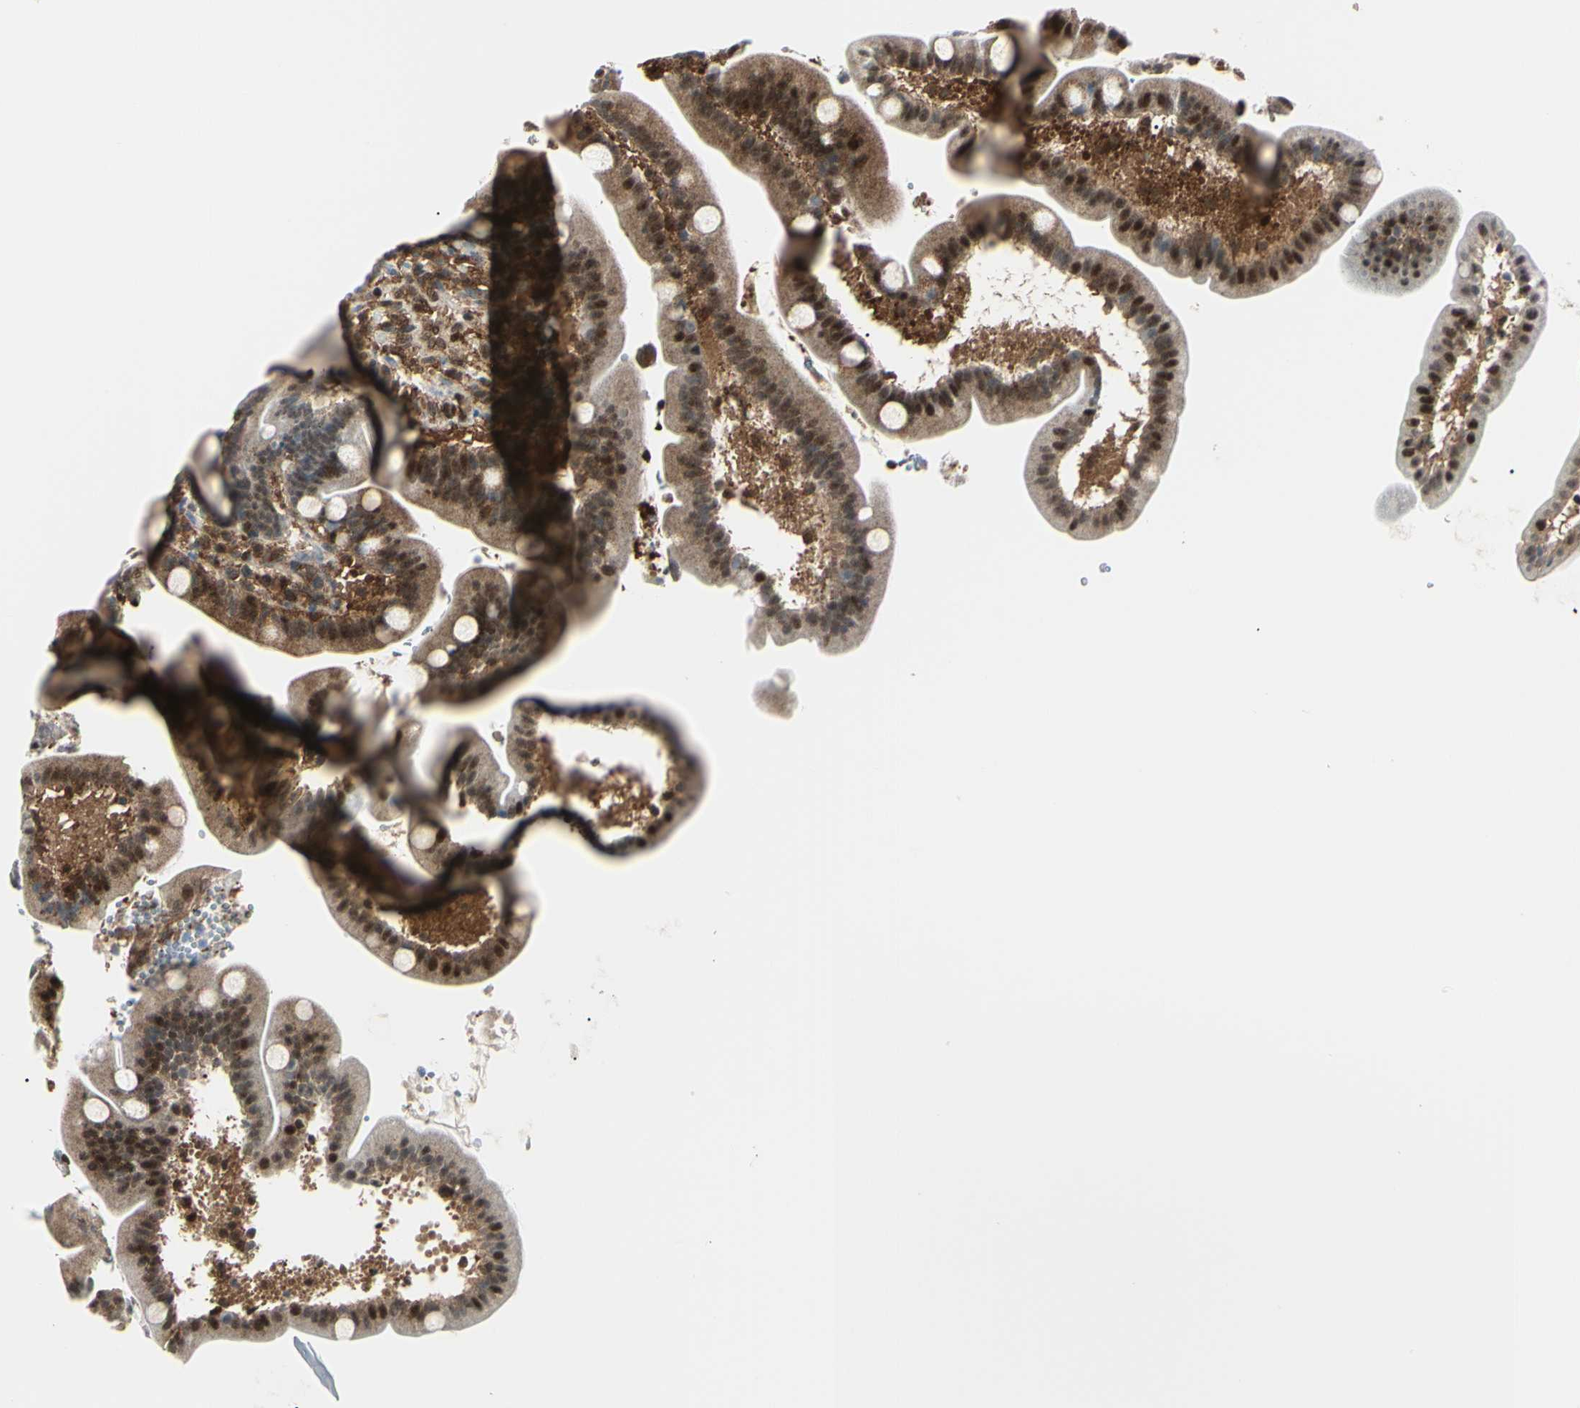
{"staining": {"intensity": "moderate", "quantity": ">75%", "location": "cytoplasmic/membranous,nuclear"}, "tissue": "duodenum", "cell_type": "Glandular cells", "image_type": "normal", "snomed": [{"axis": "morphology", "description": "Normal tissue, NOS"}, {"axis": "topography", "description": "Duodenum"}], "caption": "This micrograph exhibits benign duodenum stained with immunohistochemistry to label a protein in brown. The cytoplasmic/membranous,nuclear of glandular cells show moderate positivity for the protein. Nuclei are counter-stained blue.", "gene": "PGK1", "patient": {"sex": "male", "age": 54}}